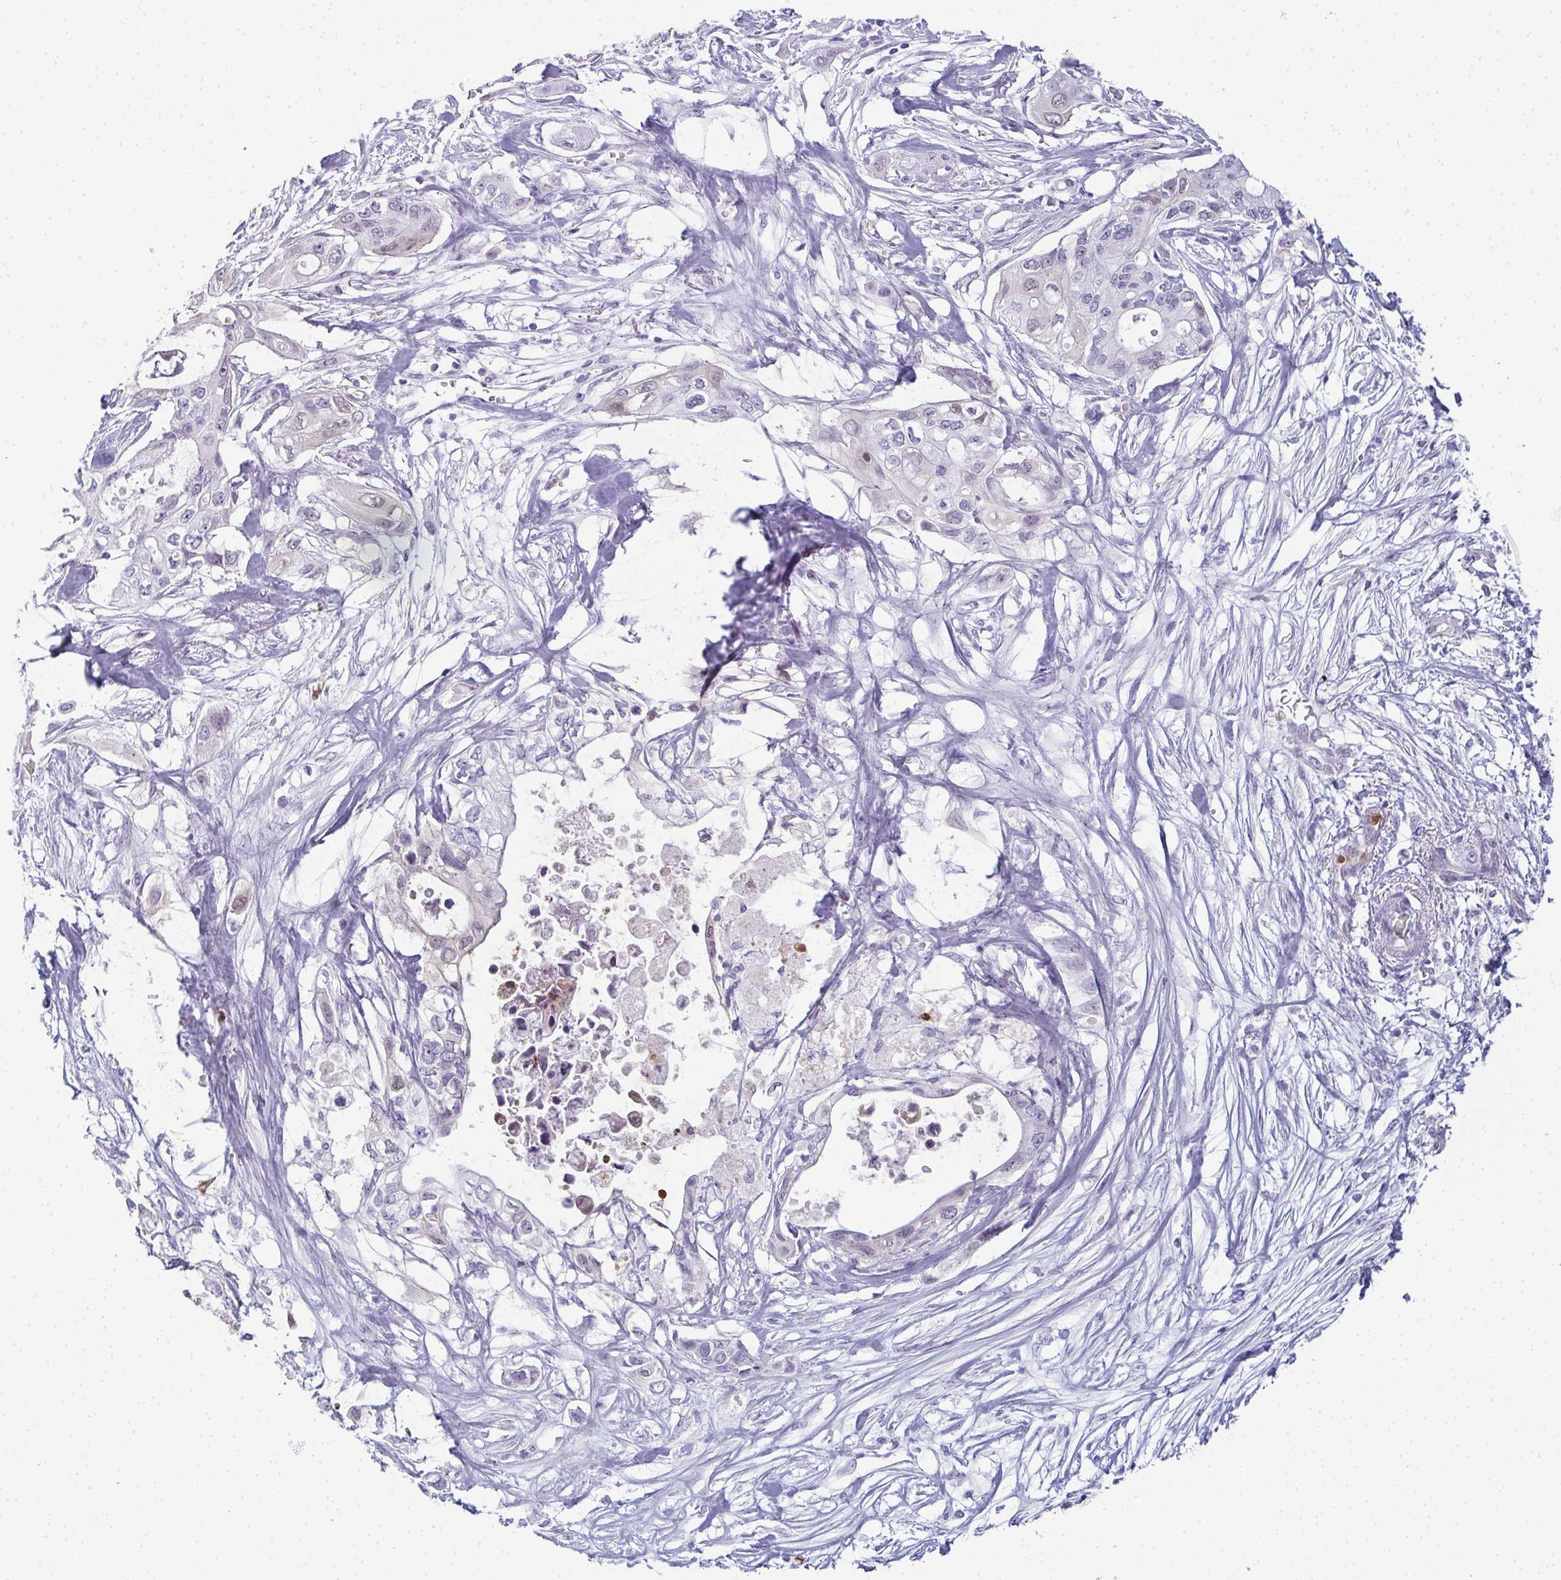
{"staining": {"intensity": "negative", "quantity": "none", "location": "none"}, "tissue": "pancreatic cancer", "cell_type": "Tumor cells", "image_type": "cancer", "snomed": [{"axis": "morphology", "description": "Adenocarcinoma, NOS"}, {"axis": "topography", "description": "Pancreas"}], "caption": "Protein analysis of pancreatic cancer reveals no significant positivity in tumor cells. The staining is performed using DAB (3,3'-diaminobenzidine) brown chromogen with nuclei counter-stained in using hematoxylin.", "gene": "CDA", "patient": {"sex": "female", "age": 63}}